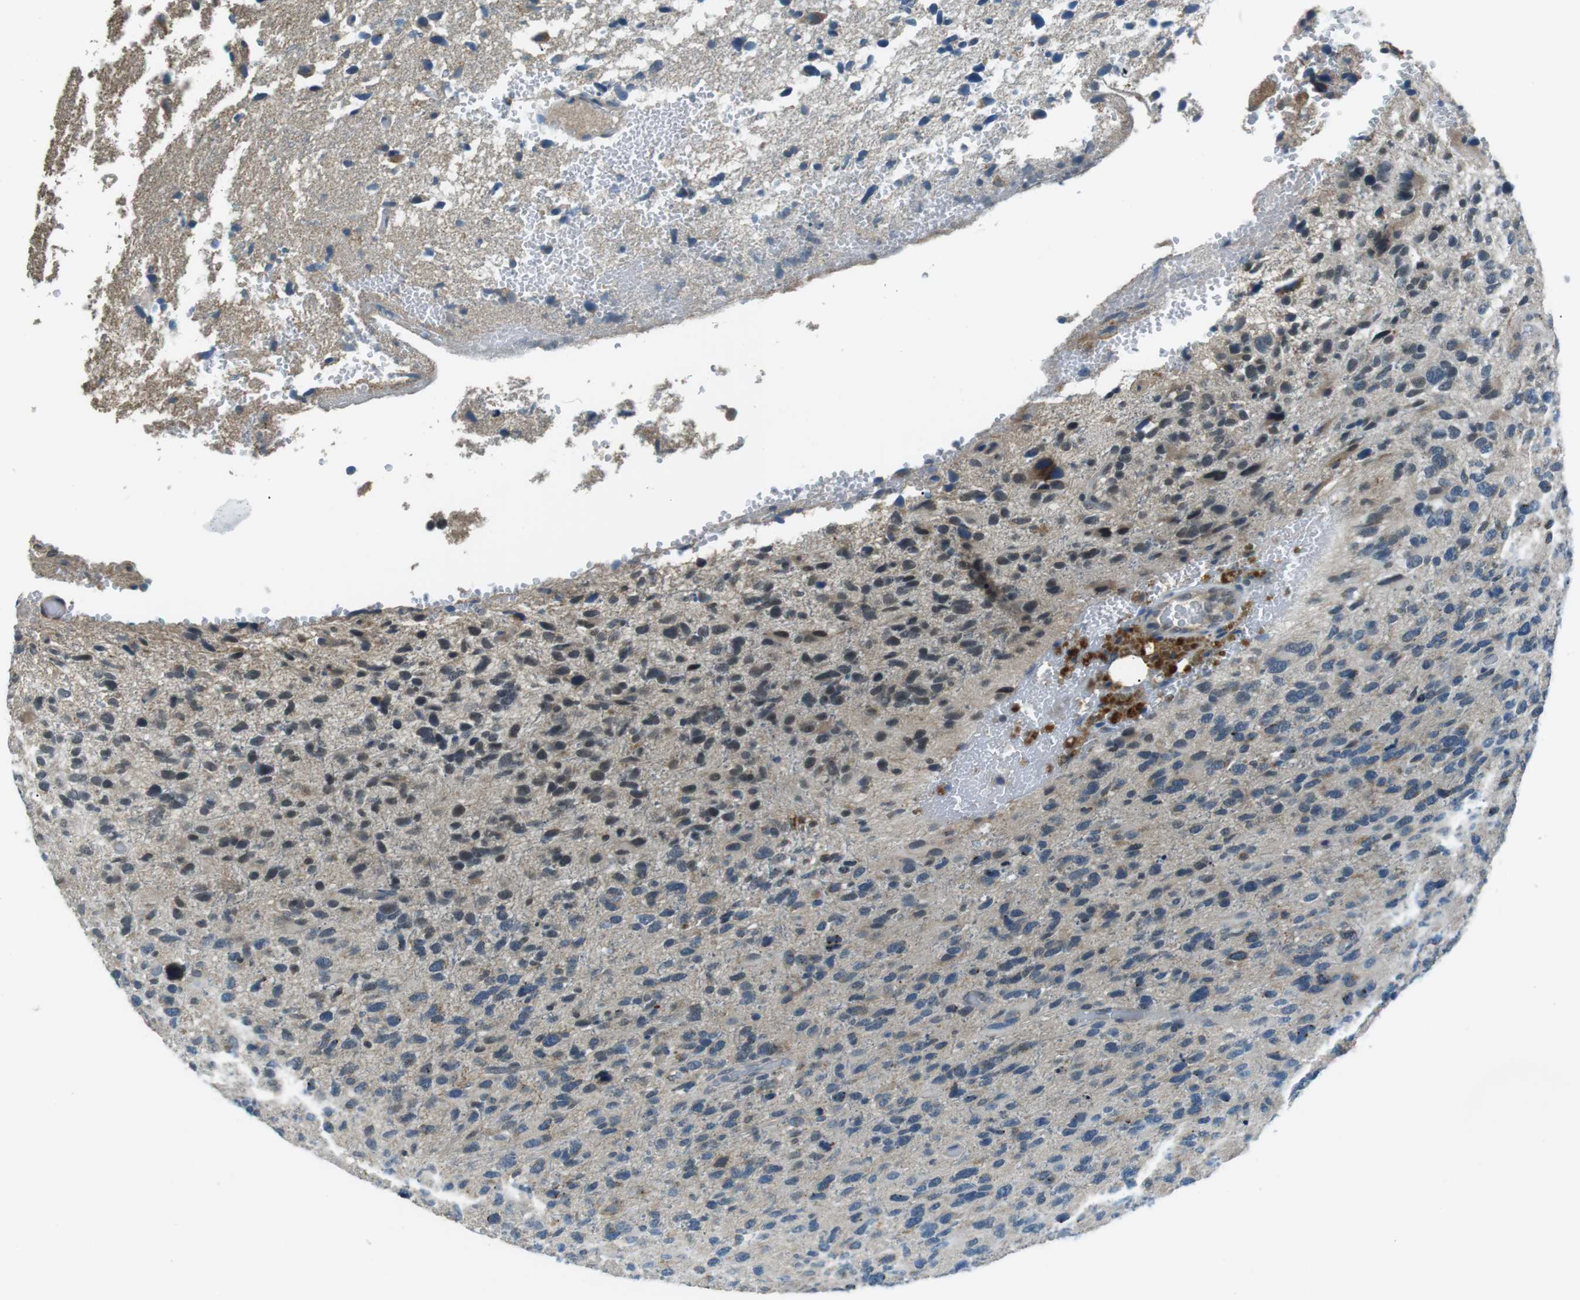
{"staining": {"intensity": "weak", "quantity": "25%-75%", "location": "cytoplasmic/membranous"}, "tissue": "glioma", "cell_type": "Tumor cells", "image_type": "cancer", "snomed": [{"axis": "morphology", "description": "Glioma, malignant, High grade"}, {"axis": "topography", "description": "Brain"}], "caption": "Immunohistochemistry (DAB) staining of high-grade glioma (malignant) demonstrates weak cytoplasmic/membranous protein positivity in about 25%-75% of tumor cells.", "gene": "FAM3B", "patient": {"sex": "female", "age": 58}}